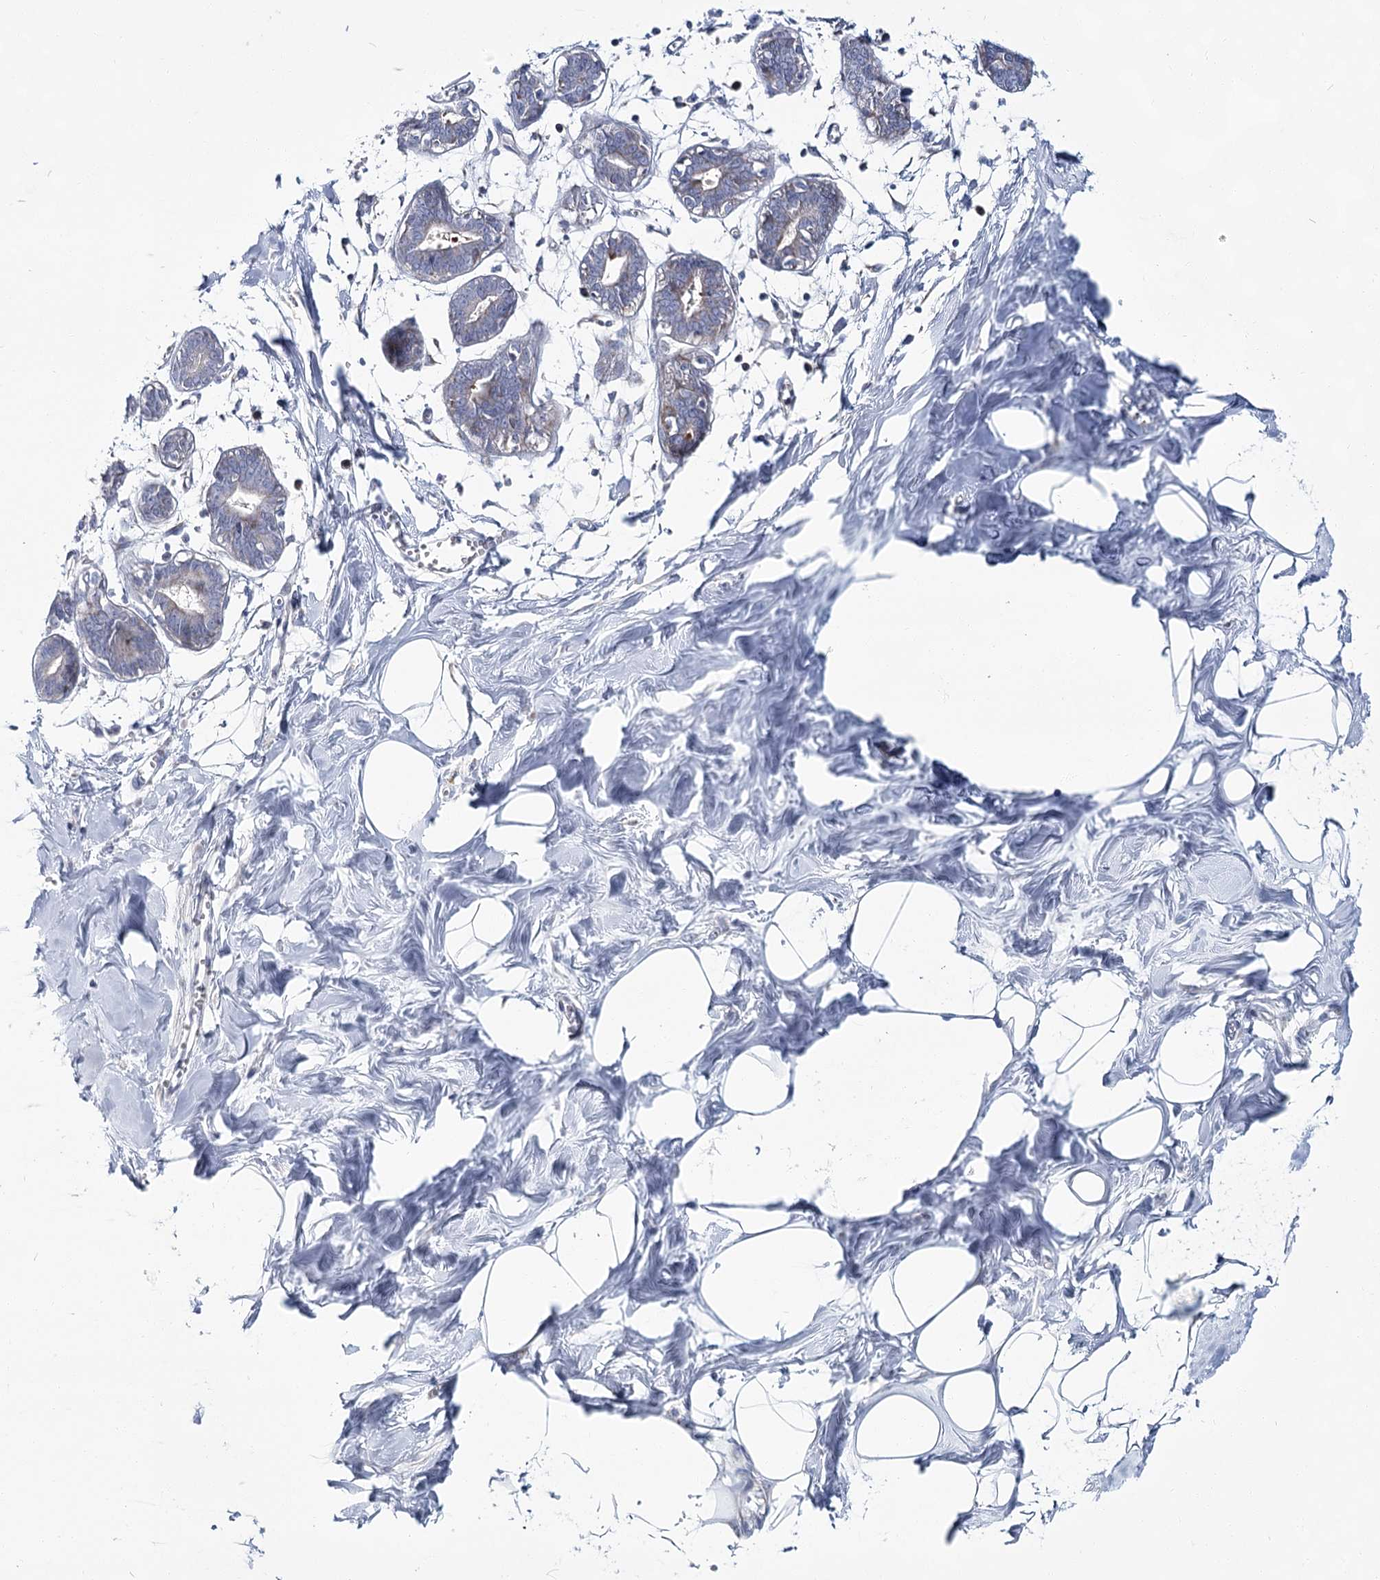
{"staining": {"intensity": "negative", "quantity": "none", "location": "none"}, "tissue": "breast", "cell_type": "Adipocytes", "image_type": "normal", "snomed": [{"axis": "morphology", "description": "Normal tissue, NOS"}, {"axis": "topography", "description": "Breast"}], "caption": "DAB immunohistochemical staining of normal breast reveals no significant expression in adipocytes.", "gene": "CPLANE1", "patient": {"sex": "female", "age": 27}}